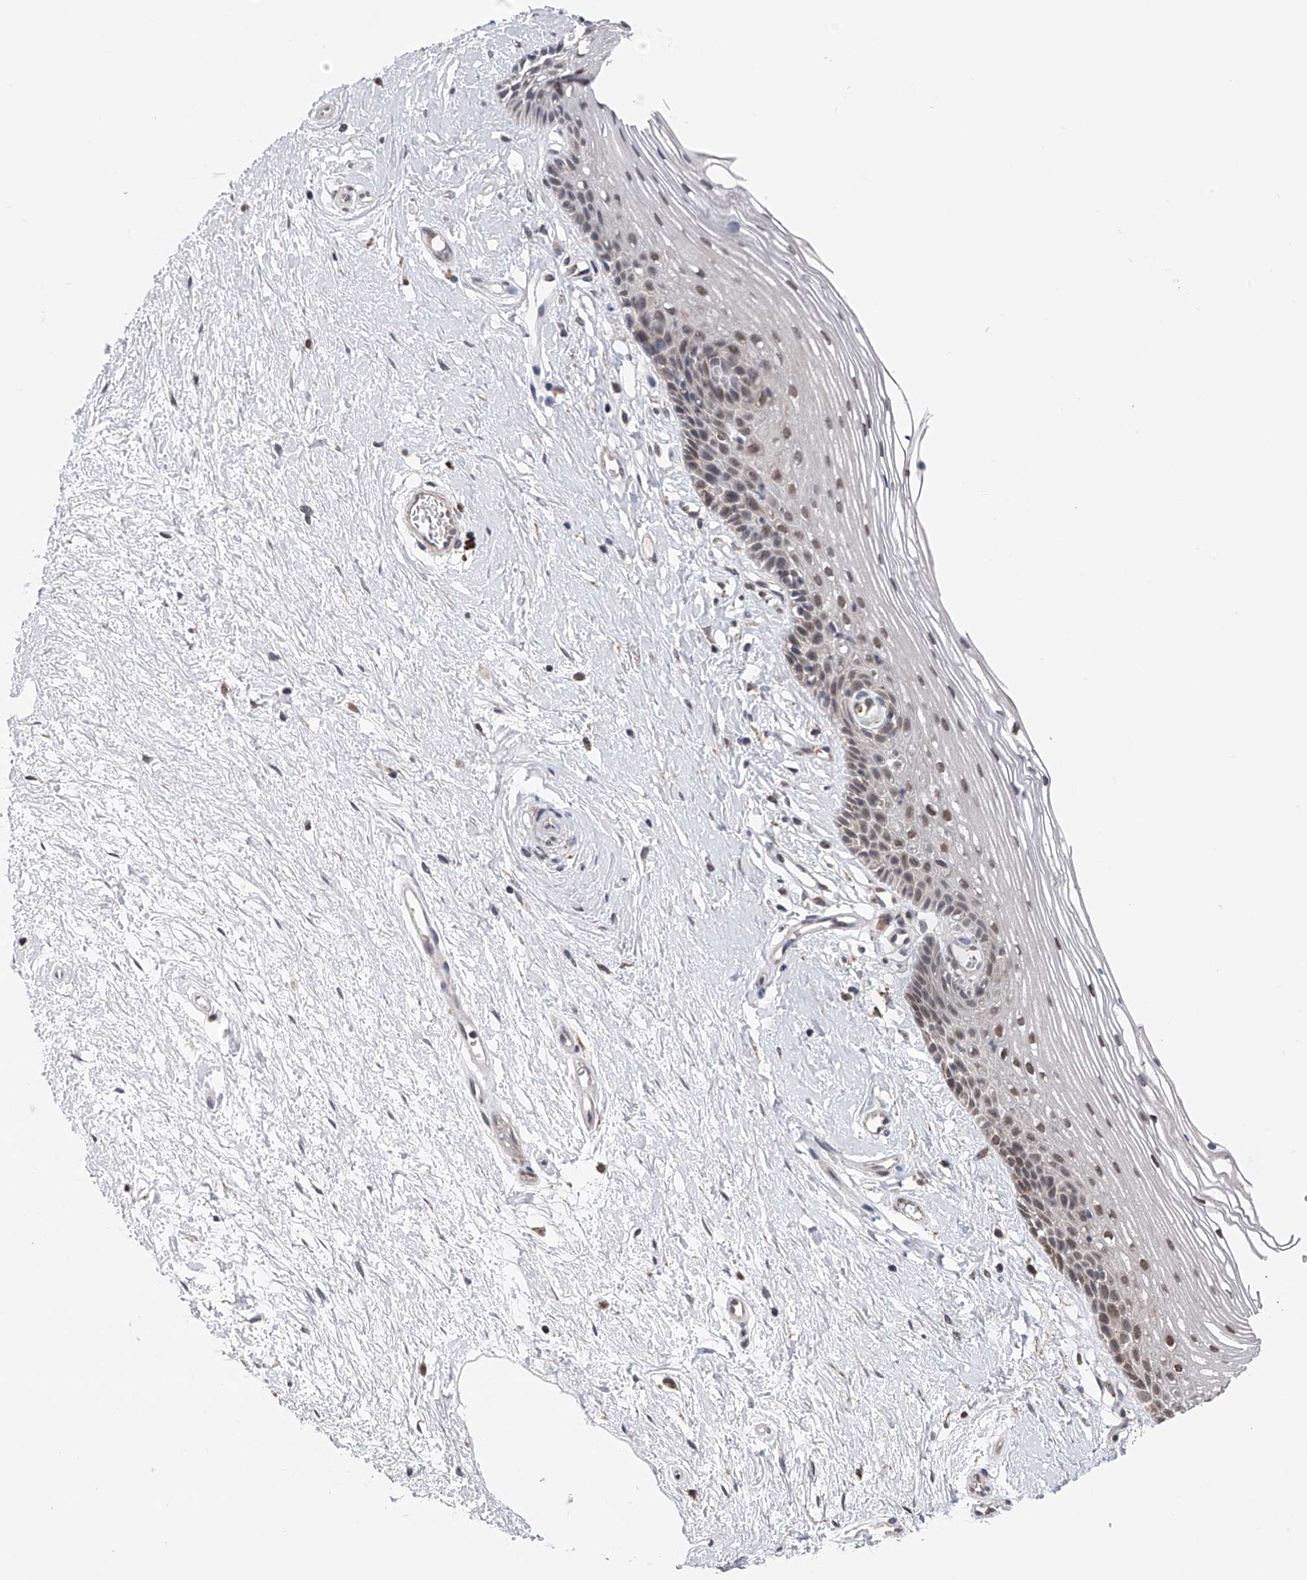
{"staining": {"intensity": "weak", "quantity": "25%-75%", "location": "cytoplasmic/membranous,nuclear"}, "tissue": "vagina", "cell_type": "Squamous epithelial cells", "image_type": "normal", "snomed": [{"axis": "morphology", "description": "Normal tissue, NOS"}, {"axis": "topography", "description": "Vagina"}], "caption": "Immunohistochemistry (IHC) photomicrograph of unremarkable vagina: vagina stained using immunohistochemistry displays low levels of weak protein expression localized specifically in the cytoplasmic/membranous,nuclear of squamous epithelial cells, appearing as a cytoplasmic/membranous,nuclear brown color.", "gene": "SPOCK1", "patient": {"sex": "female", "age": 46}}